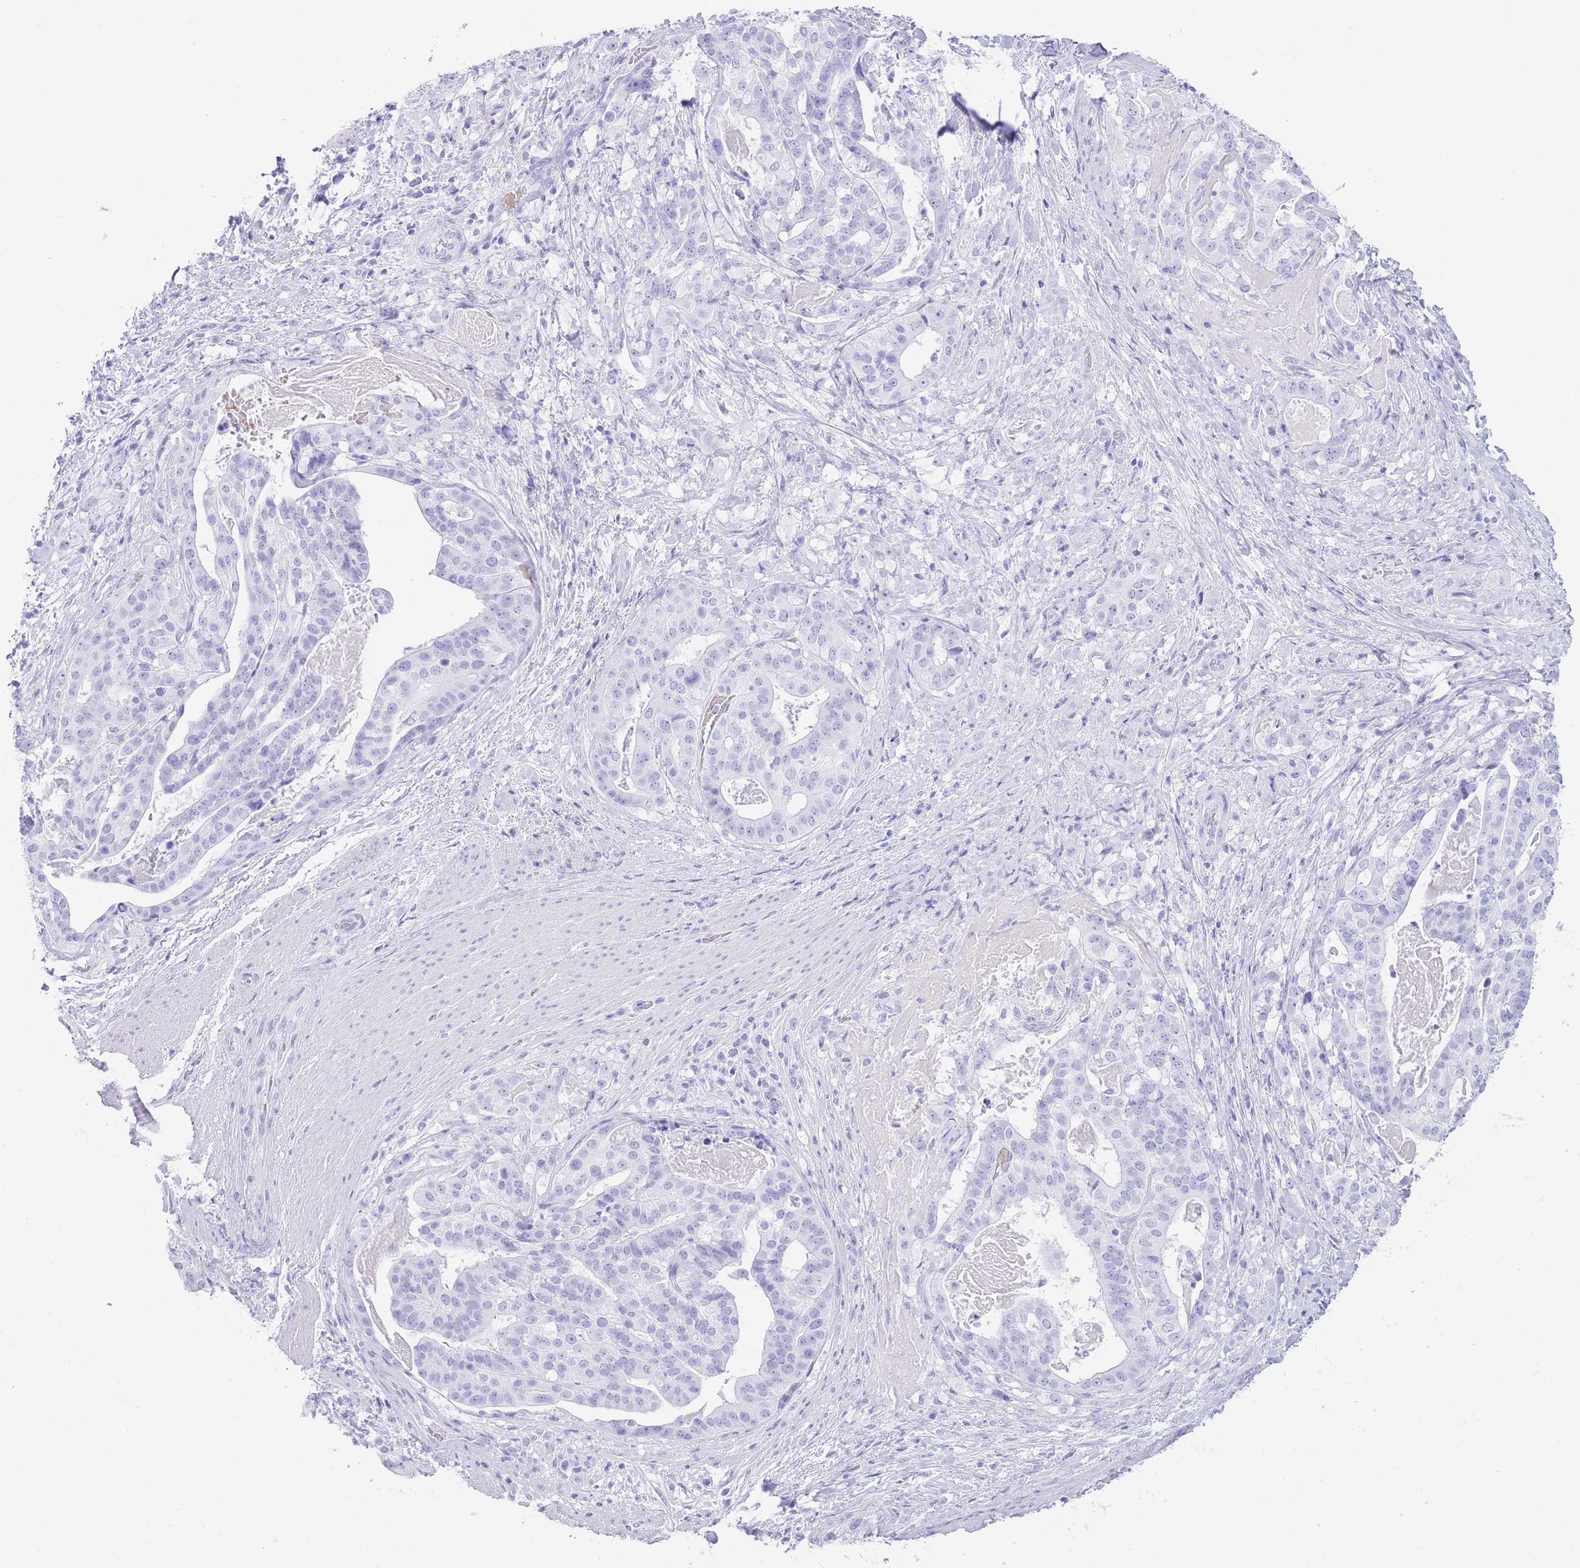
{"staining": {"intensity": "negative", "quantity": "none", "location": "none"}, "tissue": "stomach cancer", "cell_type": "Tumor cells", "image_type": "cancer", "snomed": [{"axis": "morphology", "description": "Adenocarcinoma, NOS"}, {"axis": "topography", "description": "Stomach"}], "caption": "Stomach cancer (adenocarcinoma) was stained to show a protein in brown. There is no significant expression in tumor cells.", "gene": "ELOA2", "patient": {"sex": "male", "age": 48}}